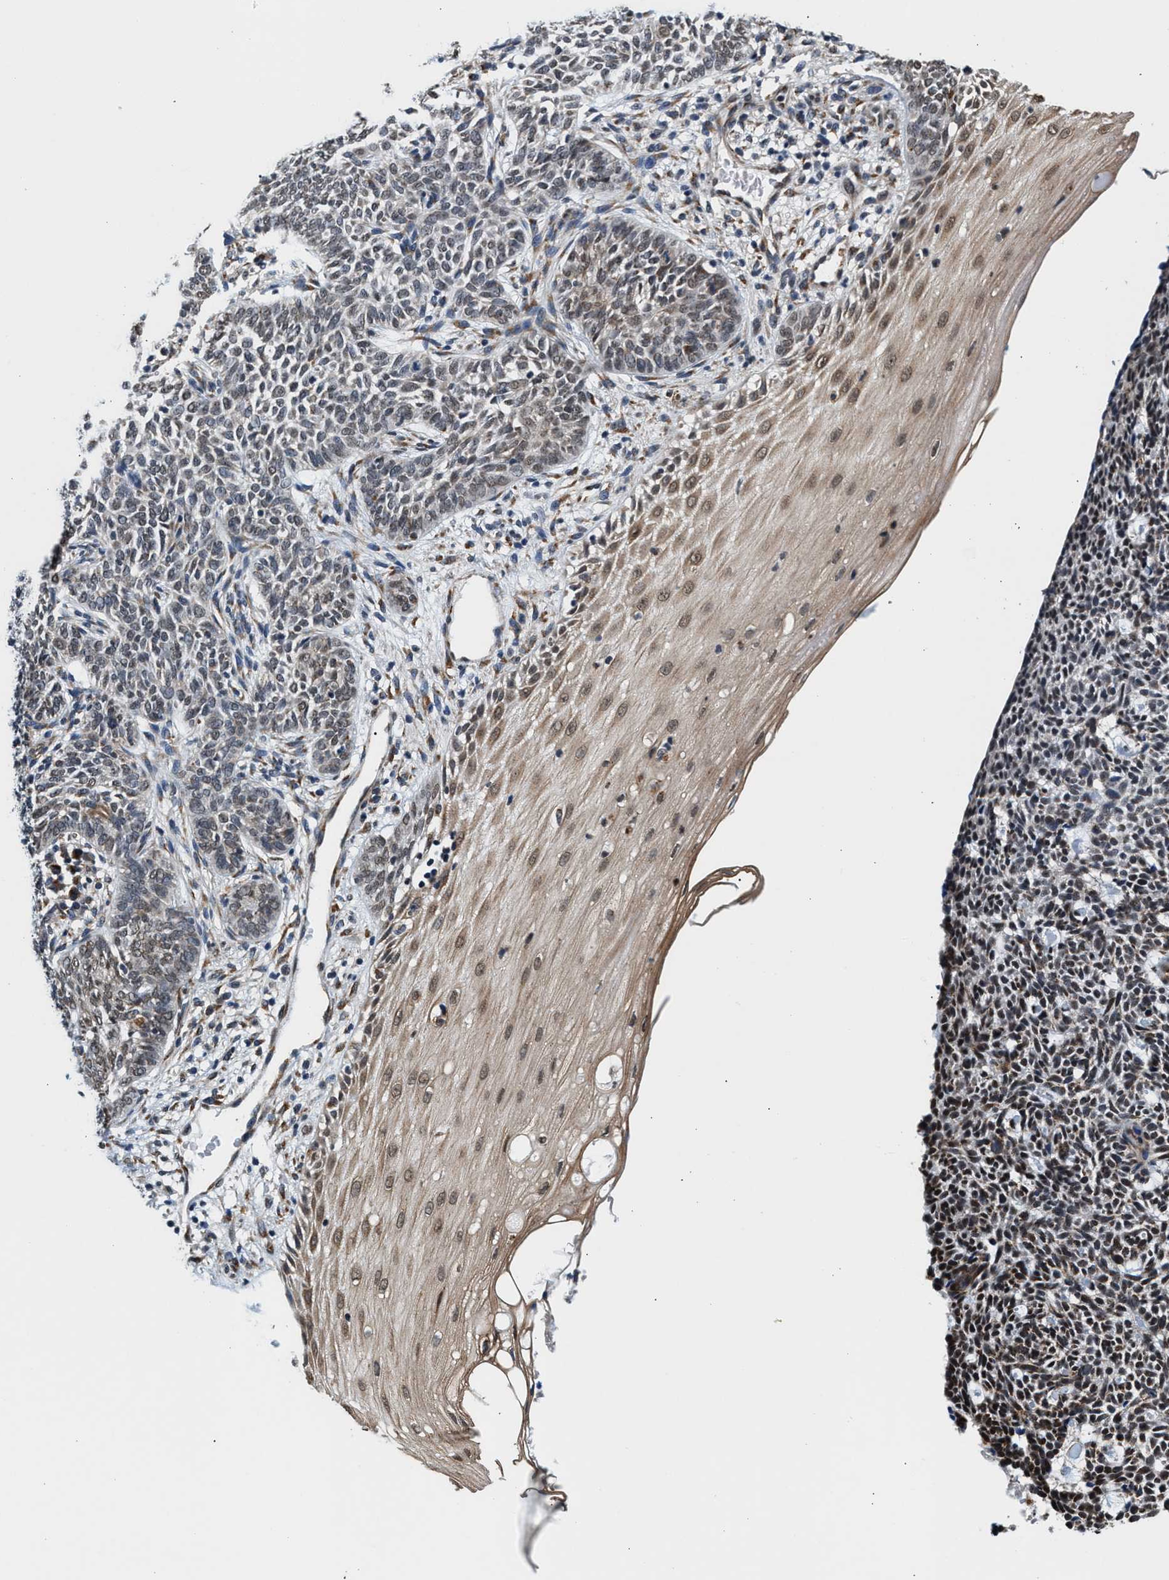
{"staining": {"intensity": "weak", "quantity": "25%-75%", "location": "cytoplasmic/membranous,nuclear"}, "tissue": "skin cancer", "cell_type": "Tumor cells", "image_type": "cancer", "snomed": [{"axis": "morphology", "description": "Basal cell carcinoma"}, {"axis": "topography", "description": "Skin"}], "caption": "A brown stain labels weak cytoplasmic/membranous and nuclear expression of a protein in human skin cancer (basal cell carcinoma) tumor cells.", "gene": "KCNMB2", "patient": {"sex": "male", "age": 87}}